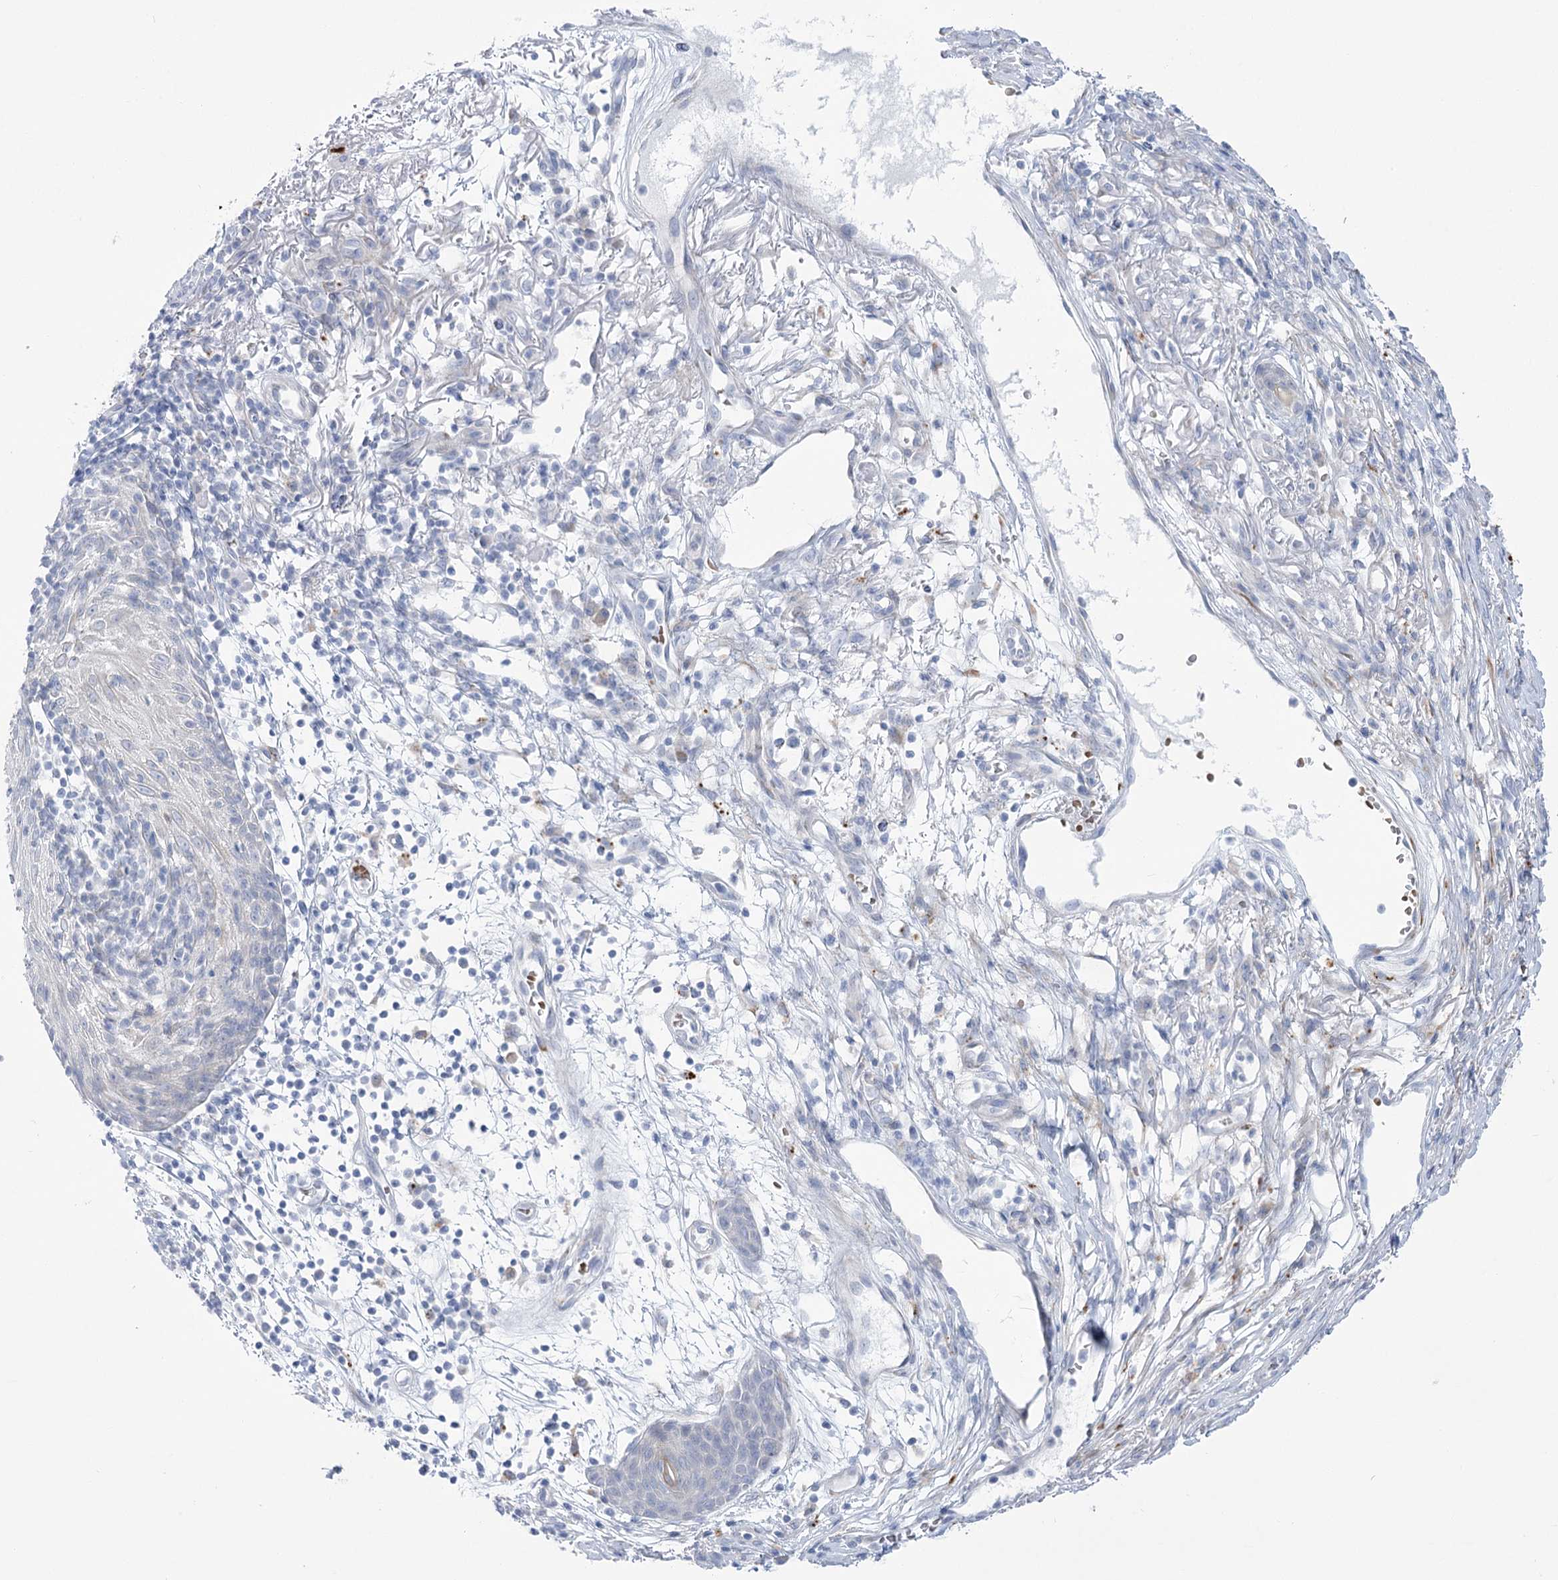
{"staining": {"intensity": "negative", "quantity": "none", "location": "none"}, "tissue": "melanoma", "cell_type": "Tumor cells", "image_type": "cancer", "snomed": [{"axis": "morphology", "description": "Malignant melanoma, NOS"}, {"axis": "topography", "description": "Skin"}], "caption": "Immunohistochemical staining of malignant melanoma exhibits no significant staining in tumor cells. (Stains: DAB IHC with hematoxylin counter stain, Microscopy: brightfield microscopy at high magnification).", "gene": "SIAE", "patient": {"sex": "female", "age": 82}}